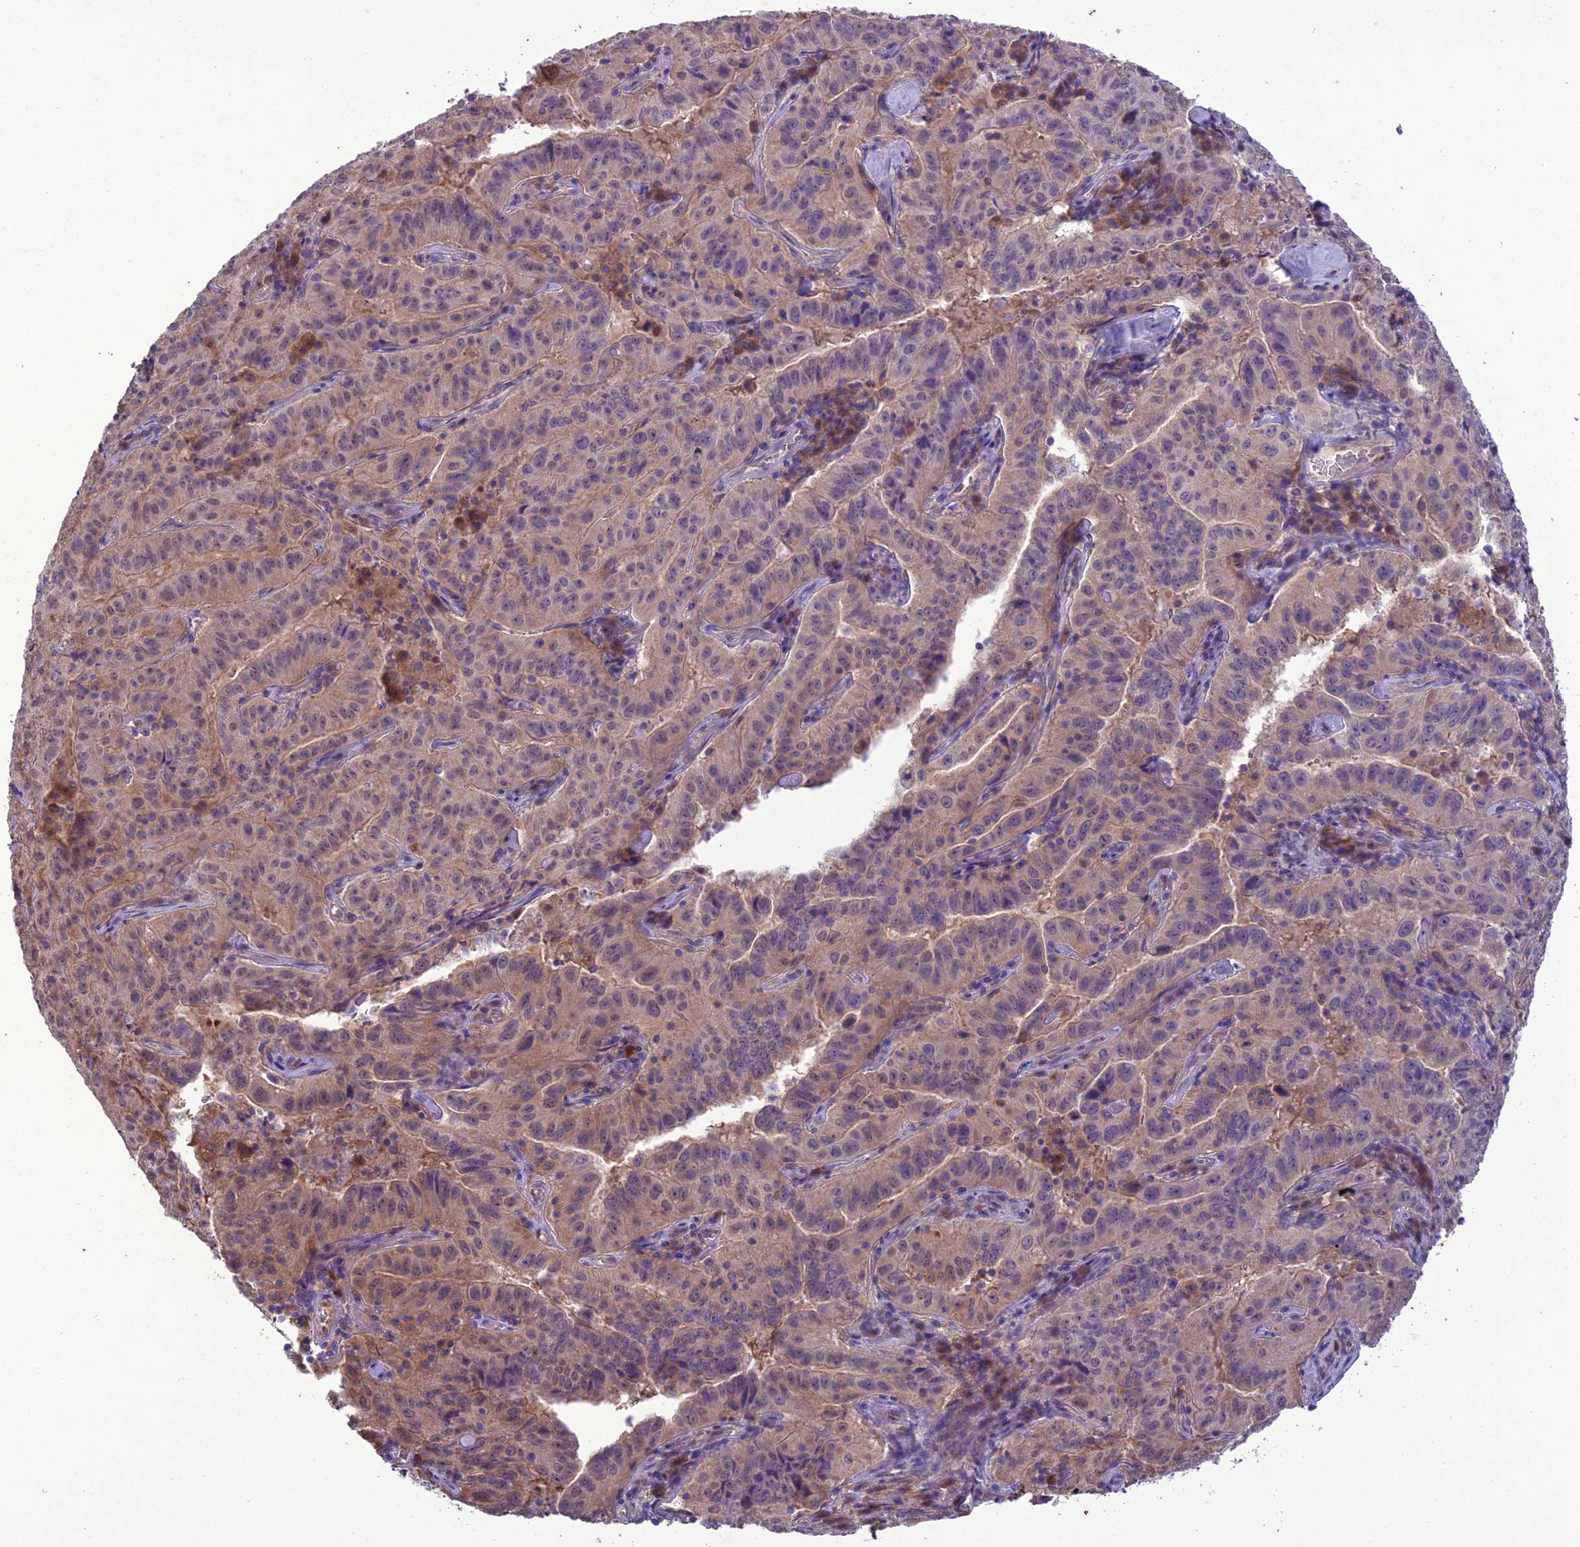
{"staining": {"intensity": "negative", "quantity": "none", "location": "none"}, "tissue": "pancreatic cancer", "cell_type": "Tumor cells", "image_type": "cancer", "snomed": [{"axis": "morphology", "description": "Adenocarcinoma, NOS"}, {"axis": "topography", "description": "Pancreas"}], "caption": "Immunohistochemical staining of human pancreatic cancer (adenocarcinoma) shows no significant expression in tumor cells.", "gene": "BORCS6", "patient": {"sex": "male", "age": 63}}